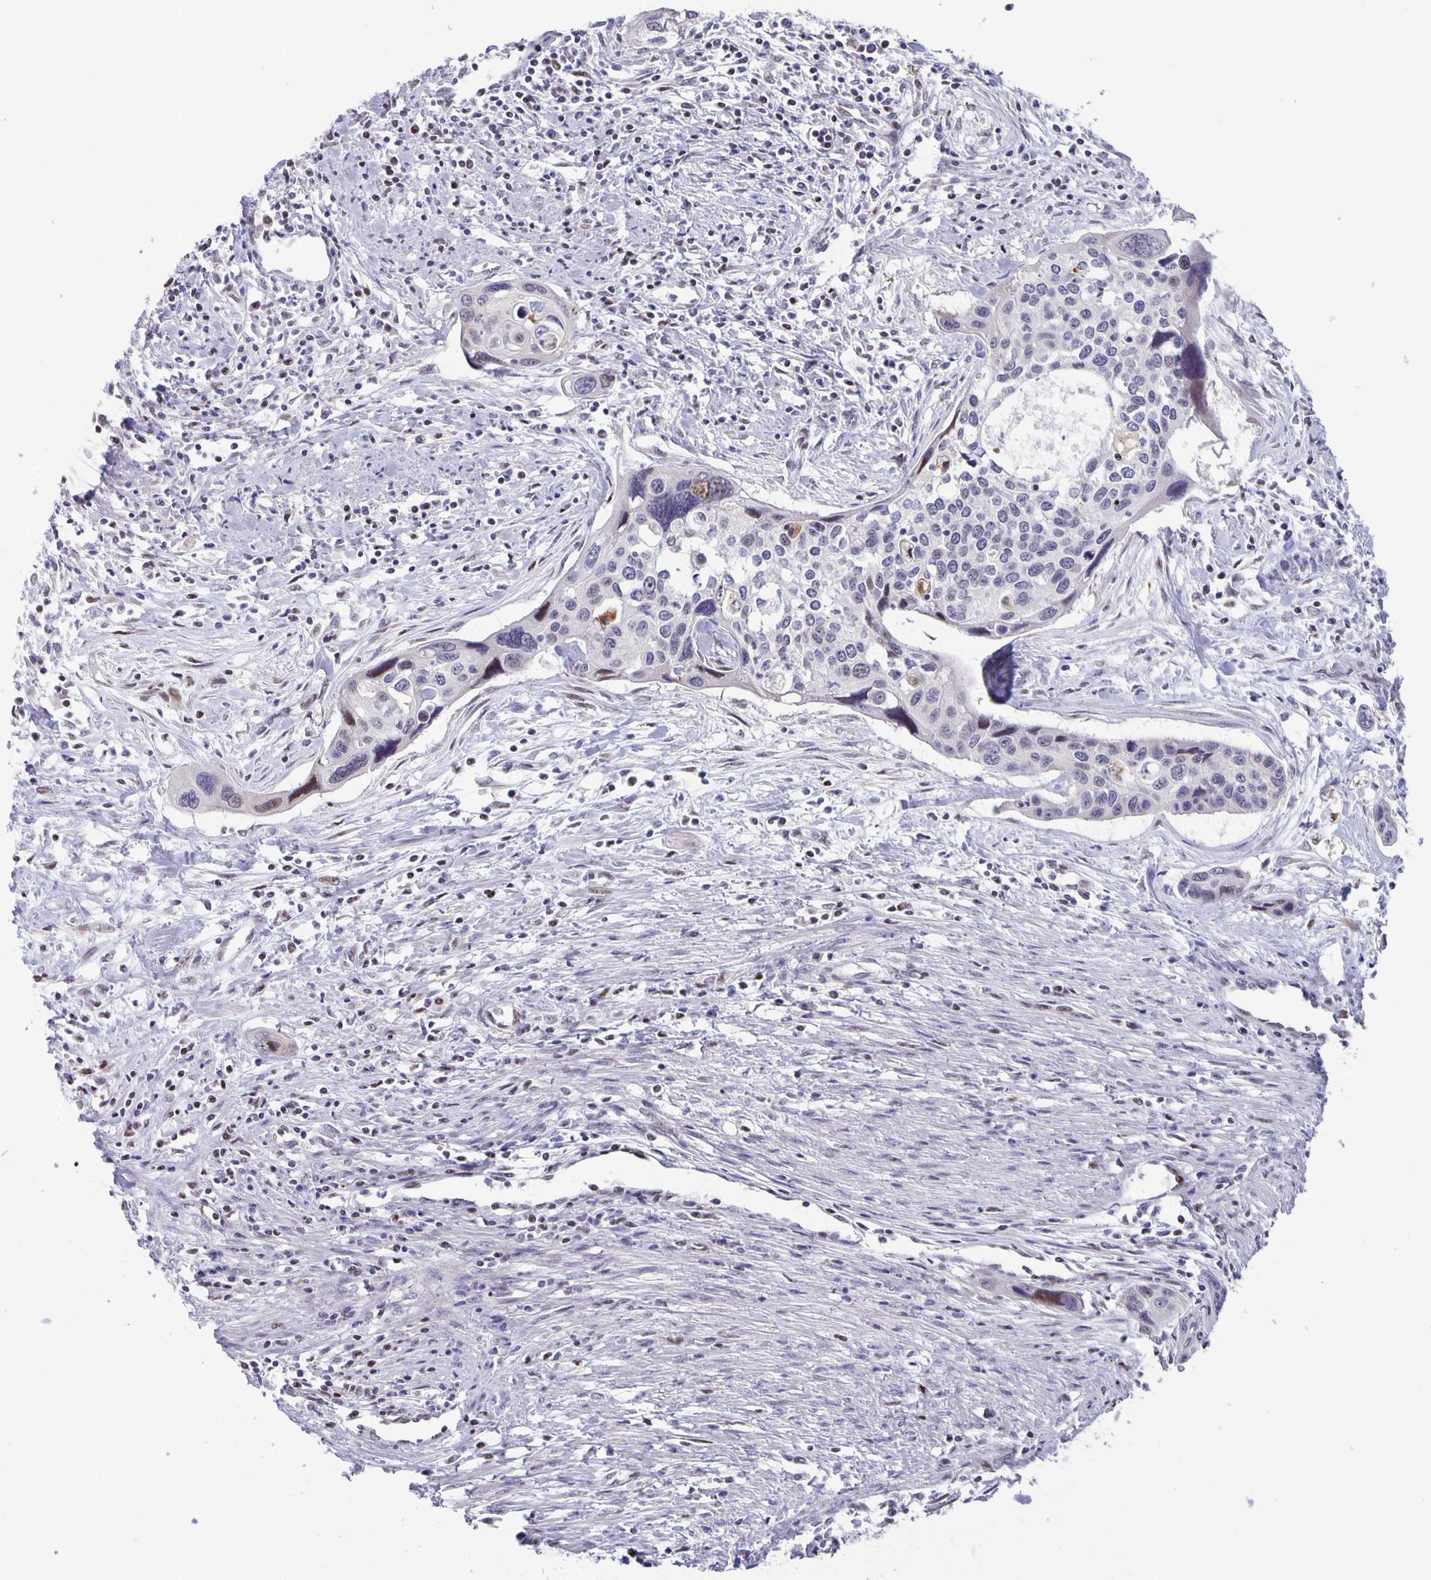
{"staining": {"intensity": "negative", "quantity": "none", "location": "none"}, "tissue": "cervical cancer", "cell_type": "Tumor cells", "image_type": "cancer", "snomed": [{"axis": "morphology", "description": "Squamous cell carcinoma, NOS"}, {"axis": "topography", "description": "Cervix"}], "caption": "High magnification brightfield microscopy of cervical cancer stained with DAB (3,3'-diaminobenzidine) (brown) and counterstained with hematoxylin (blue): tumor cells show no significant staining.", "gene": "MAPK12", "patient": {"sex": "female", "age": 31}}